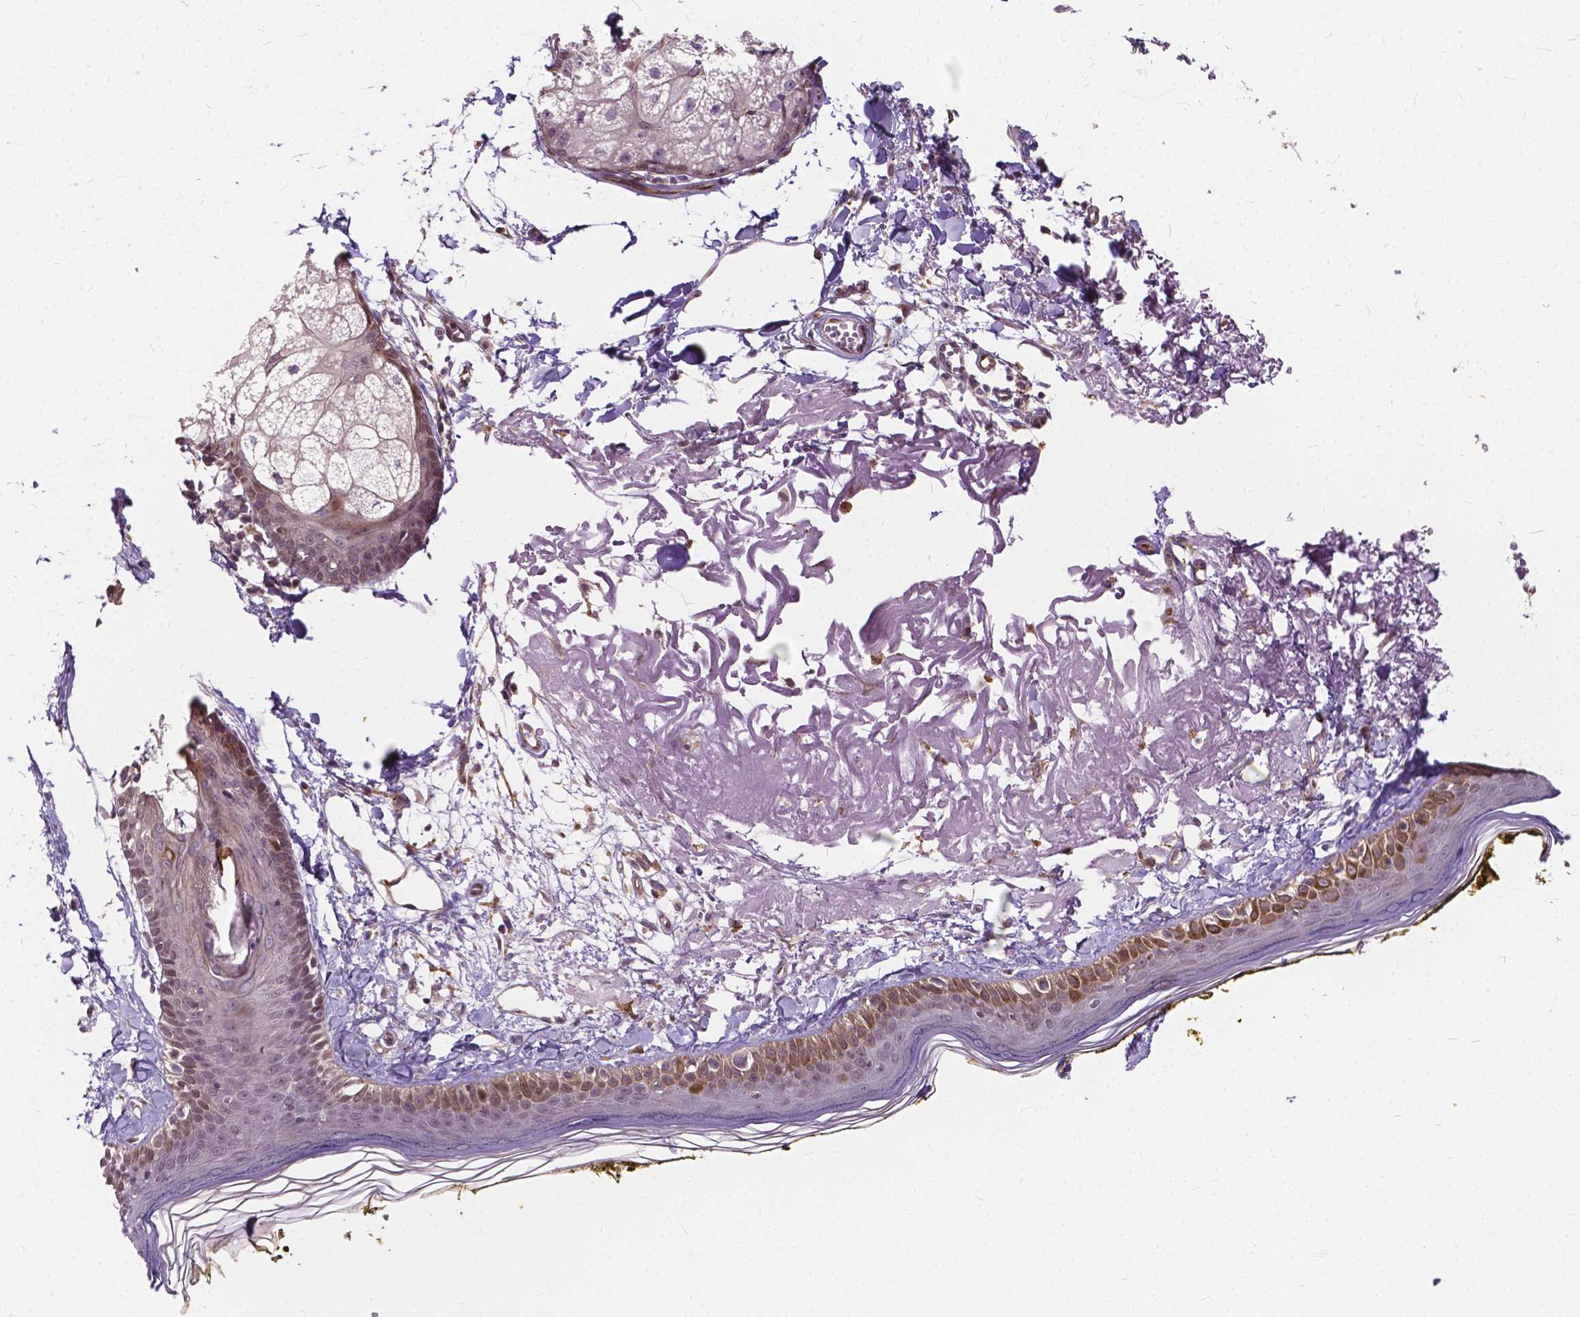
{"staining": {"intensity": "moderate", "quantity": ">75%", "location": "cytoplasmic/membranous"}, "tissue": "skin", "cell_type": "Fibroblasts", "image_type": "normal", "snomed": [{"axis": "morphology", "description": "Normal tissue, NOS"}, {"axis": "topography", "description": "Skin"}], "caption": "Immunohistochemistry of normal skin shows medium levels of moderate cytoplasmic/membranous staining in about >75% of fibroblasts. (DAB IHC, brown staining for protein, blue staining for nuclei).", "gene": "INPP5E", "patient": {"sex": "male", "age": 76}}